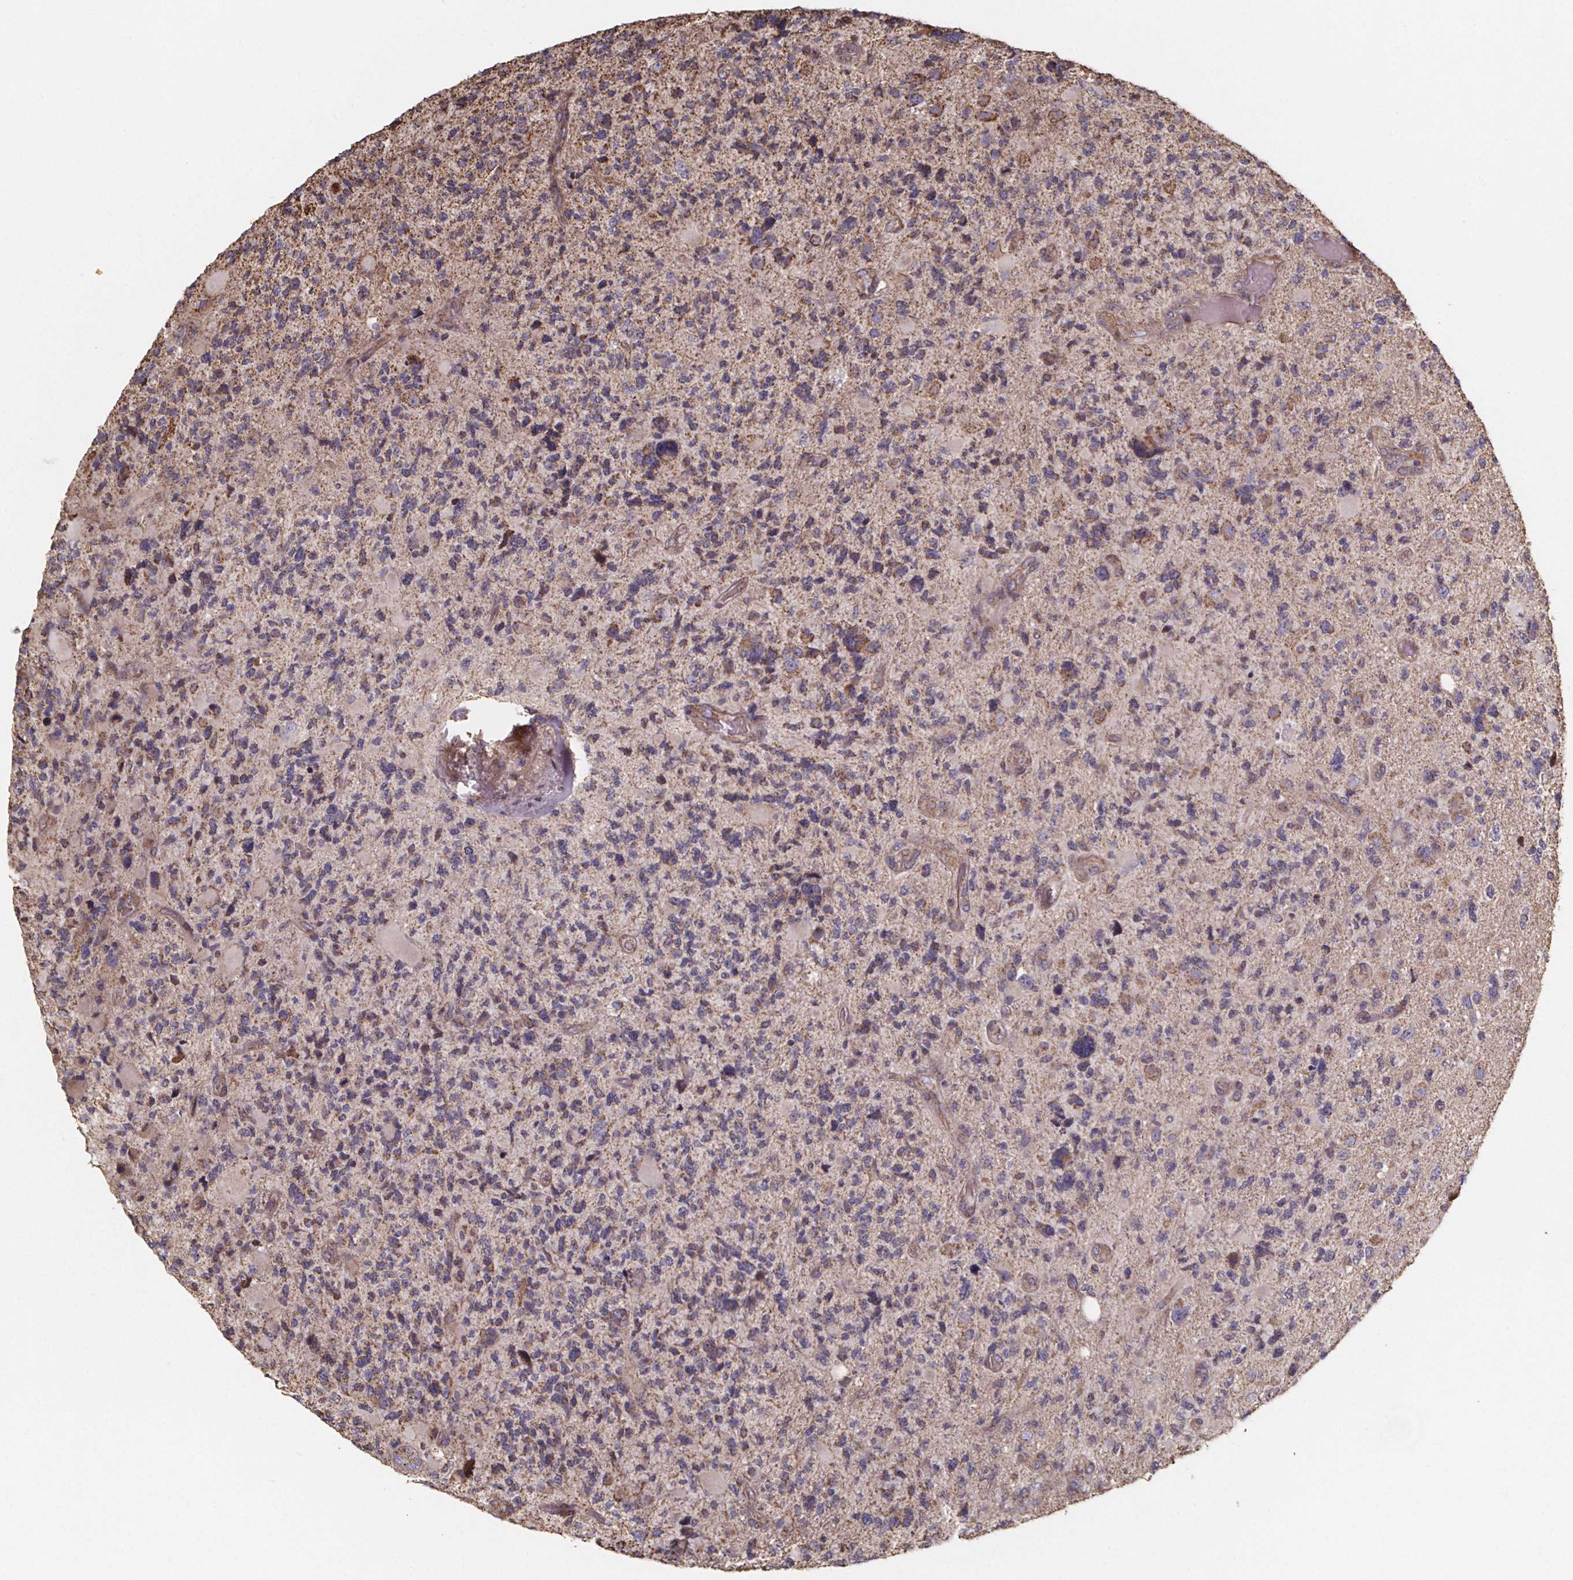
{"staining": {"intensity": "weak", "quantity": "25%-75%", "location": "cytoplasmic/membranous"}, "tissue": "glioma", "cell_type": "Tumor cells", "image_type": "cancer", "snomed": [{"axis": "morphology", "description": "Glioma, malignant, High grade"}, {"axis": "topography", "description": "Brain"}], "caption": "Malignant high-grade glioma tissue displays weak cytoplasmic/membranous staining in approximately 25%-75% of tumor cells, visualized by immunohistochemistry. The staining is performed using DAB (3,3'-diaminobenzidine) brown chromogen to label protein expression. The nuclei are counter-stained blue using hematoxylin.", "gene": "SLC35D2", "patient": {"sex": "female", "age": 71}}